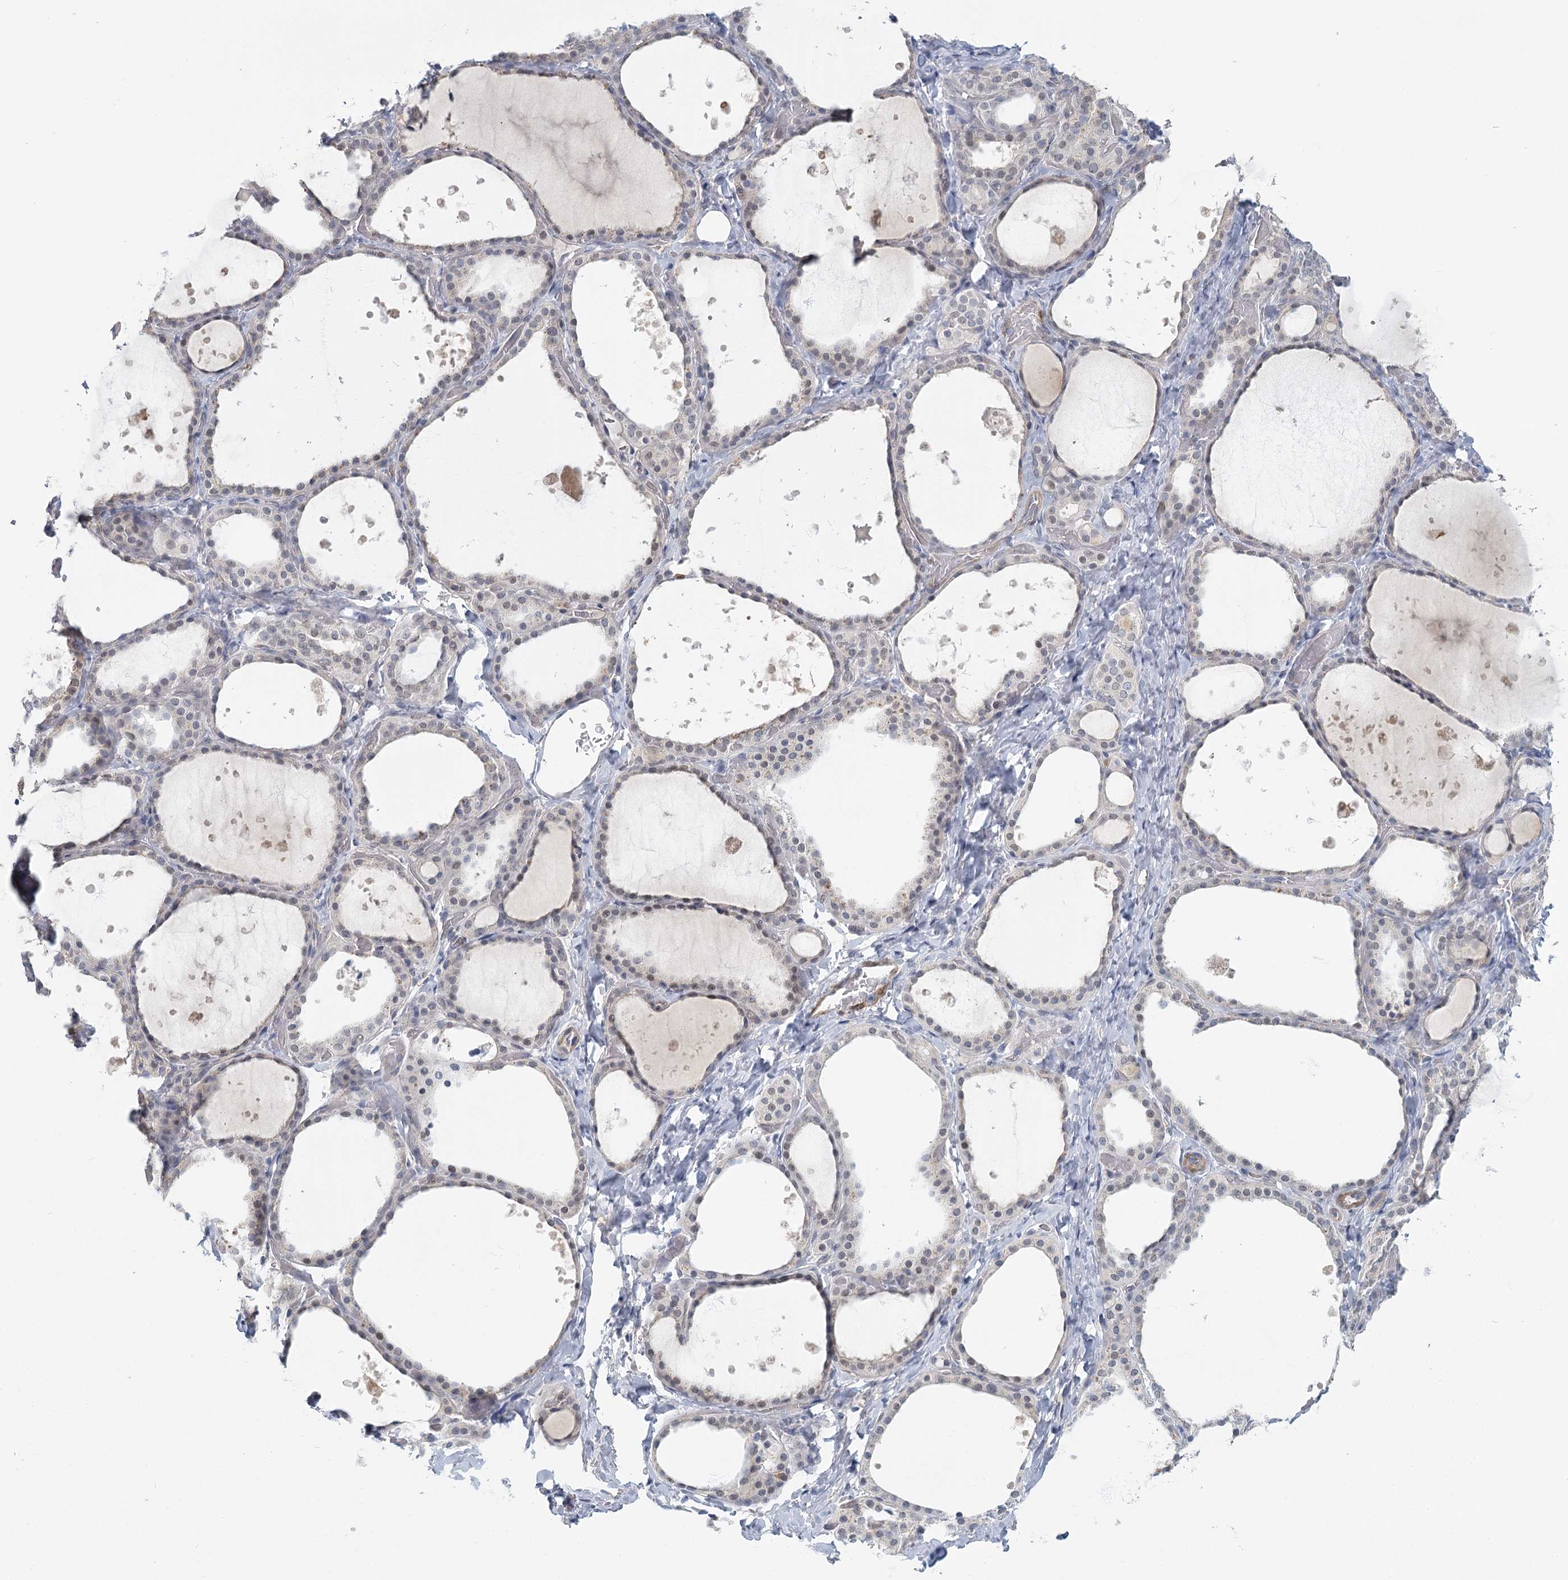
{"staining": {"intensity": "weak", "quantity": "25%-75%", "location": "nuclear"}, "tissue": "thyroid gland", "cell_type": "Glandular cells", "image_type": "normal", "snomed": [{"axis": "morphology", "description": "Normal tissue, NOS"}, {"axis": "topography", "description": "Thyroid gland"}], "caption": "Immunohistochemistry (IHC) (DAB) staining of benign human thyroid gland reveals weak nuclear protein expression in about 25%-75% of glandular cells. The protein of interest is stained brown, and the nuclei are stained in blue (DAB (3,3'-diaminobenzidine) IHC with brightfield microscopy, high magnification).", "gene": "USP11", "patient": {"sex": "female", "age": 44}}